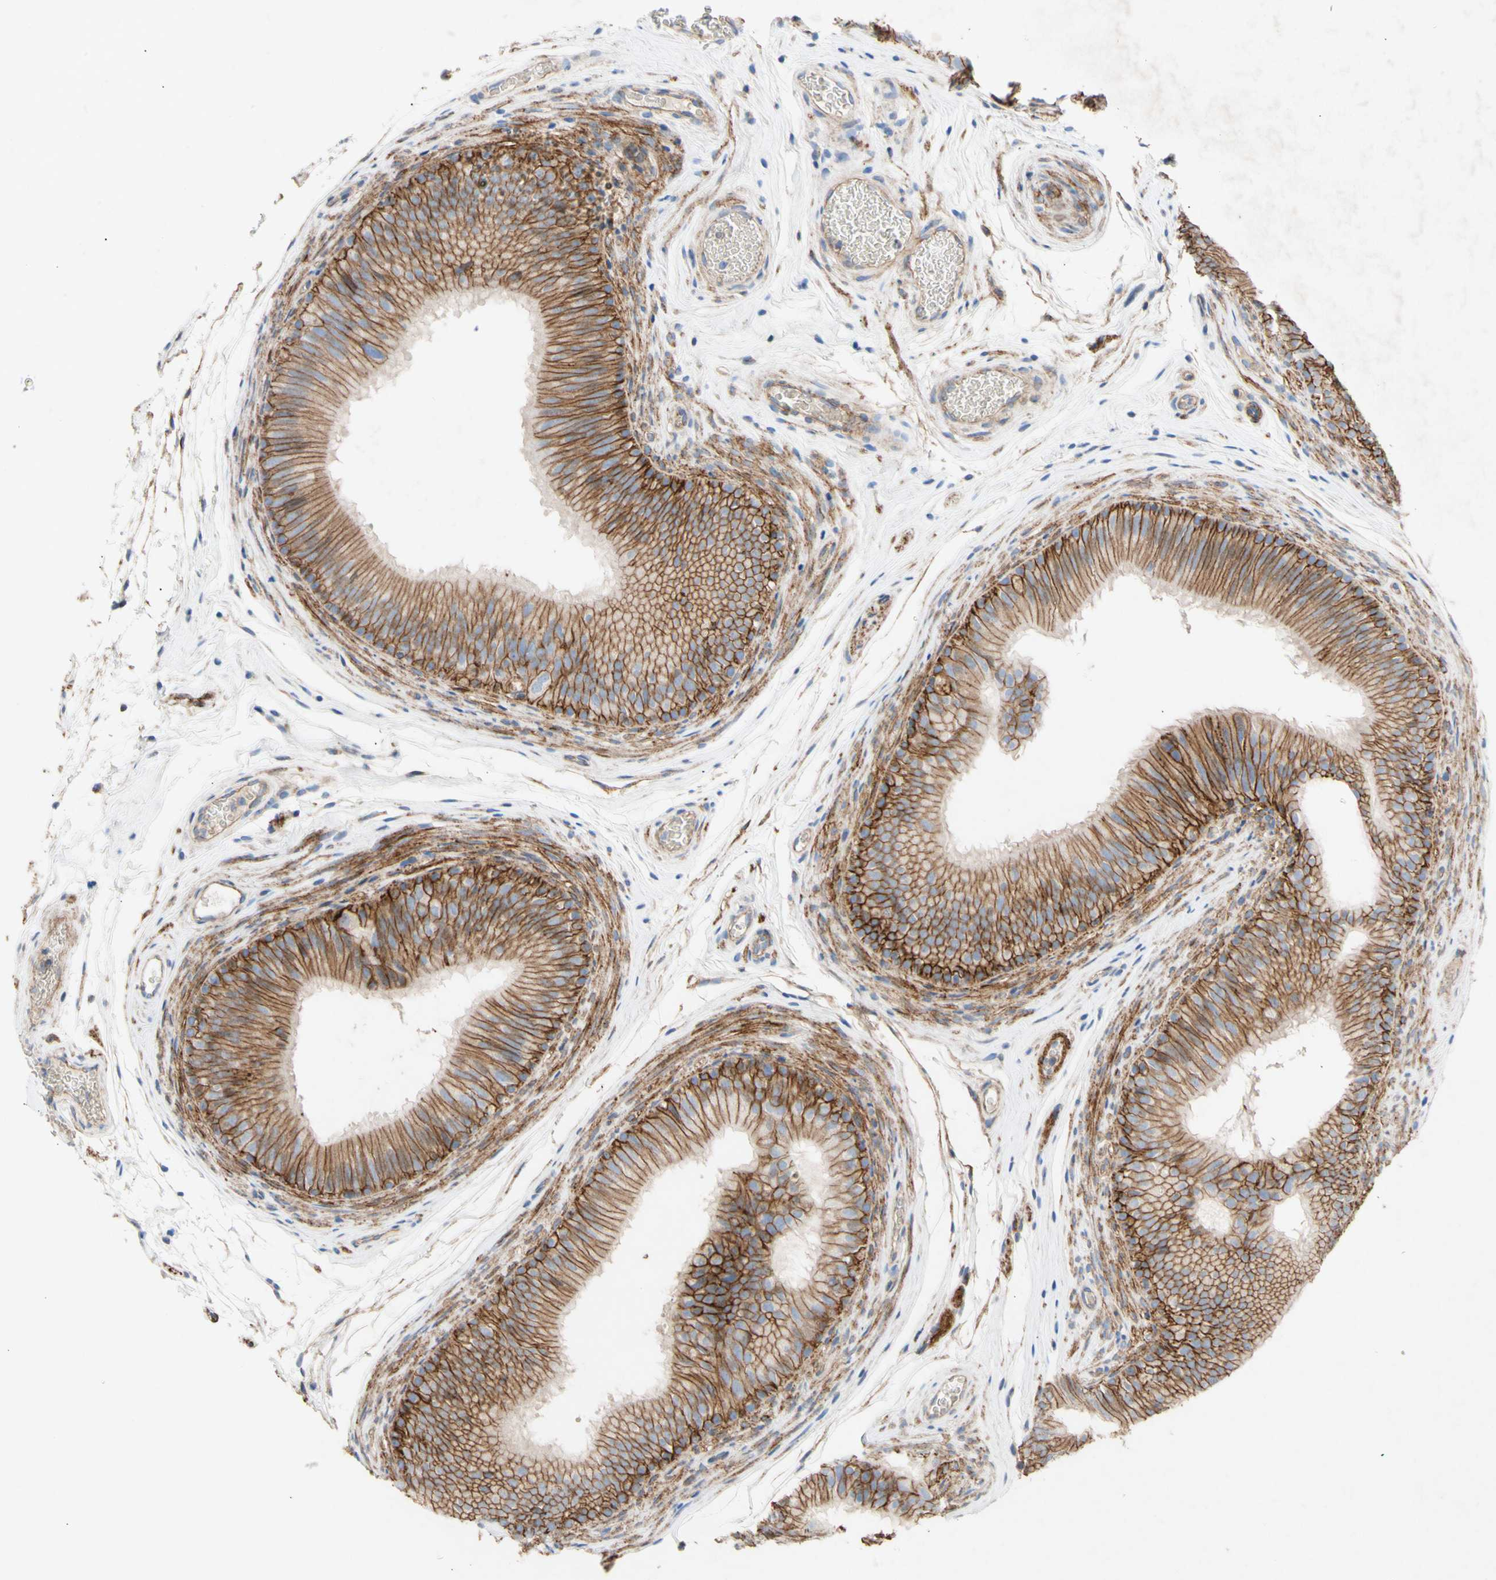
{"staining": {"intensity": "strong", "quantity": ">75%", "location": "cytoplasmic/membranous"}, "tissue": "epididymis", "cell_type": "Glandular cells", "image_type": "normal", "snomed": [{"axis": "morphology", "description": "Normal tissue, NOS"}, {"axis": "topography", "description": "Epididymis"}], "caption": "Strong cytoplasmic/membranous expression is appreciated in approximately >75% of glandular cells in benign epididymis.", "gene": "ATP2A3", "patient": {"sex": "male", "age": 36}}